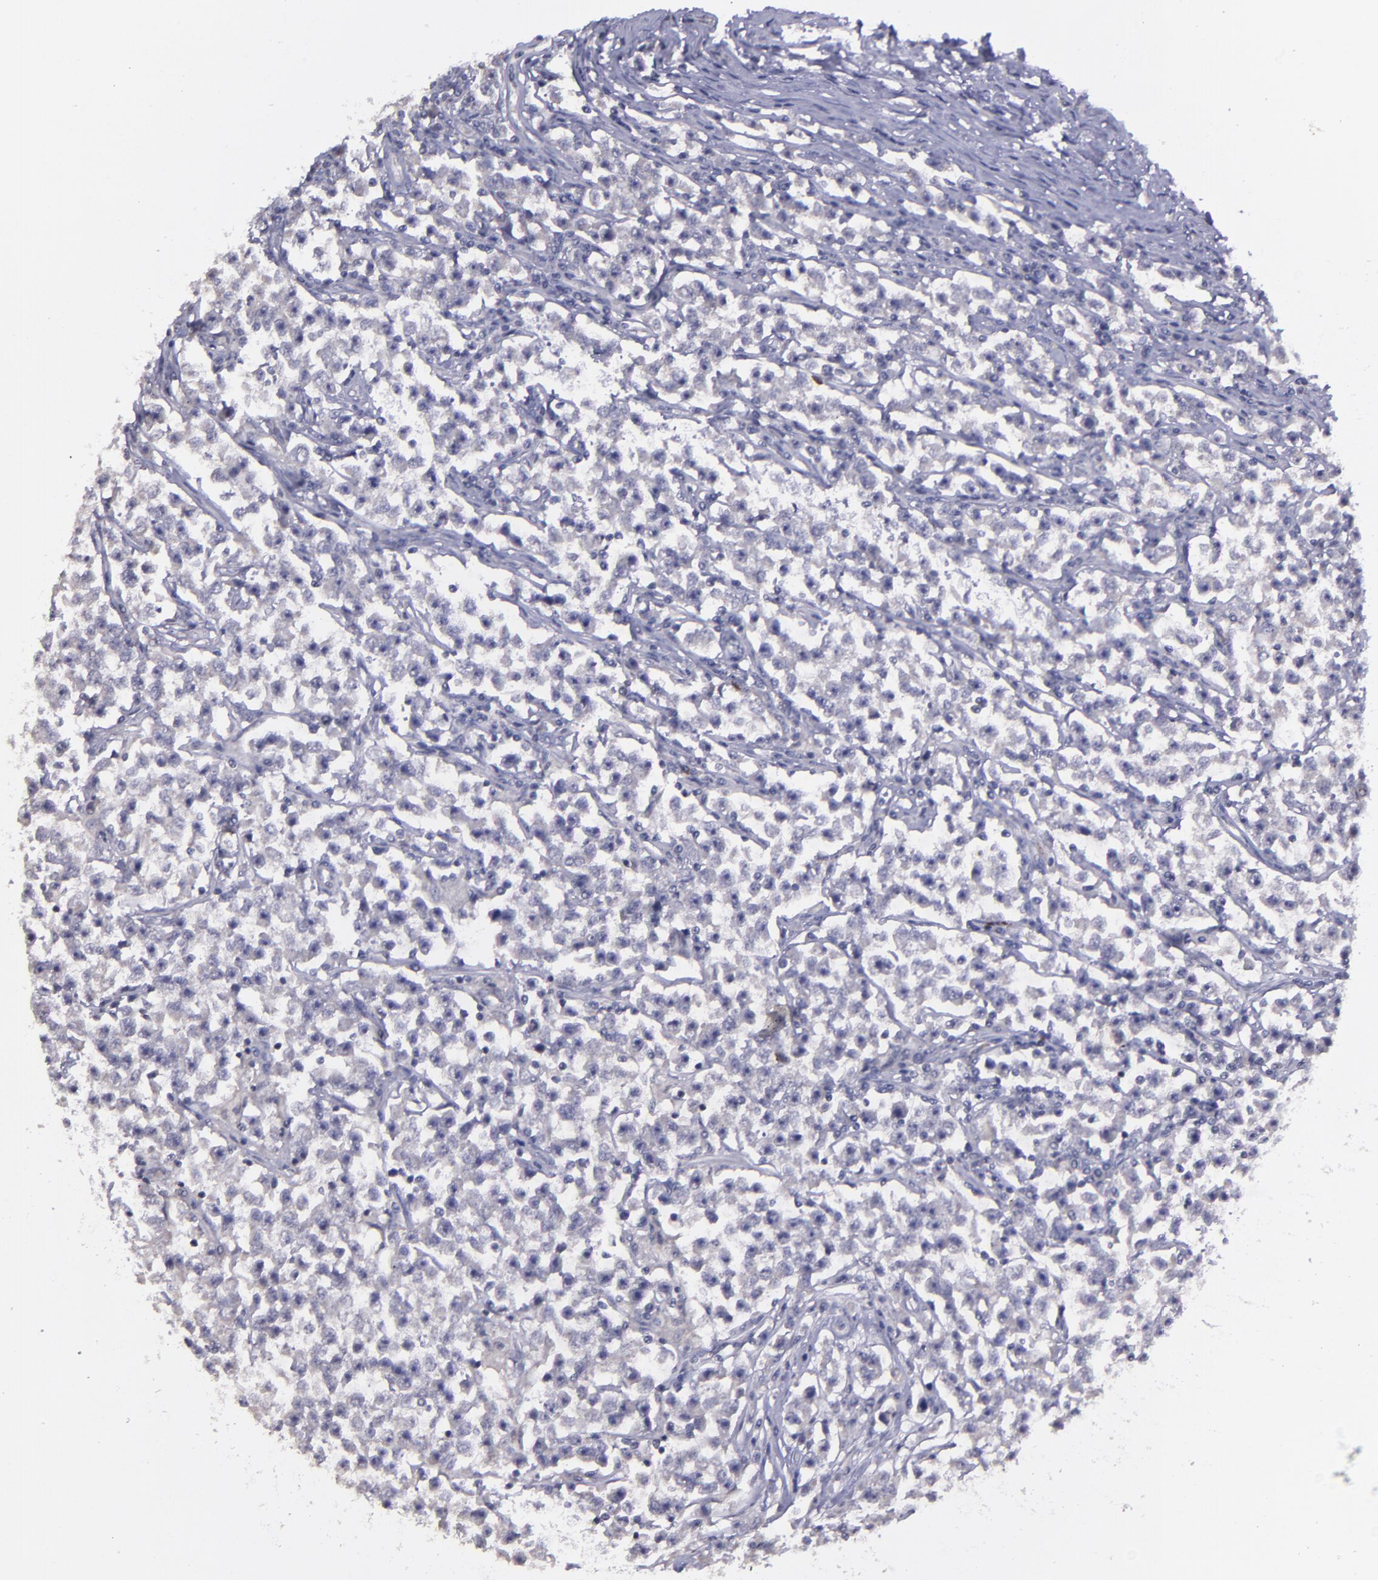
{"staining": {"intensity": "negative", "quantity": "none", "location": "none"}, "tissue": "testis cancer", "cell_type": "Tumor cells", "image_type": "cancer", "snomed": [{"axis": "morphology", "description": "Seminoma, NOS"}, {"axis": "topography", "description": "Testis"}], "caption": "Tumor cells are negative for protein expression in human testis cancer. The staining is performed using DAB (3,3'-diaminobenzidine) brown chromogen with nuclei counter-stained in using hematoxylin.", "gene": "MASP1", "patient": {"sex": "male", "age": 33}}